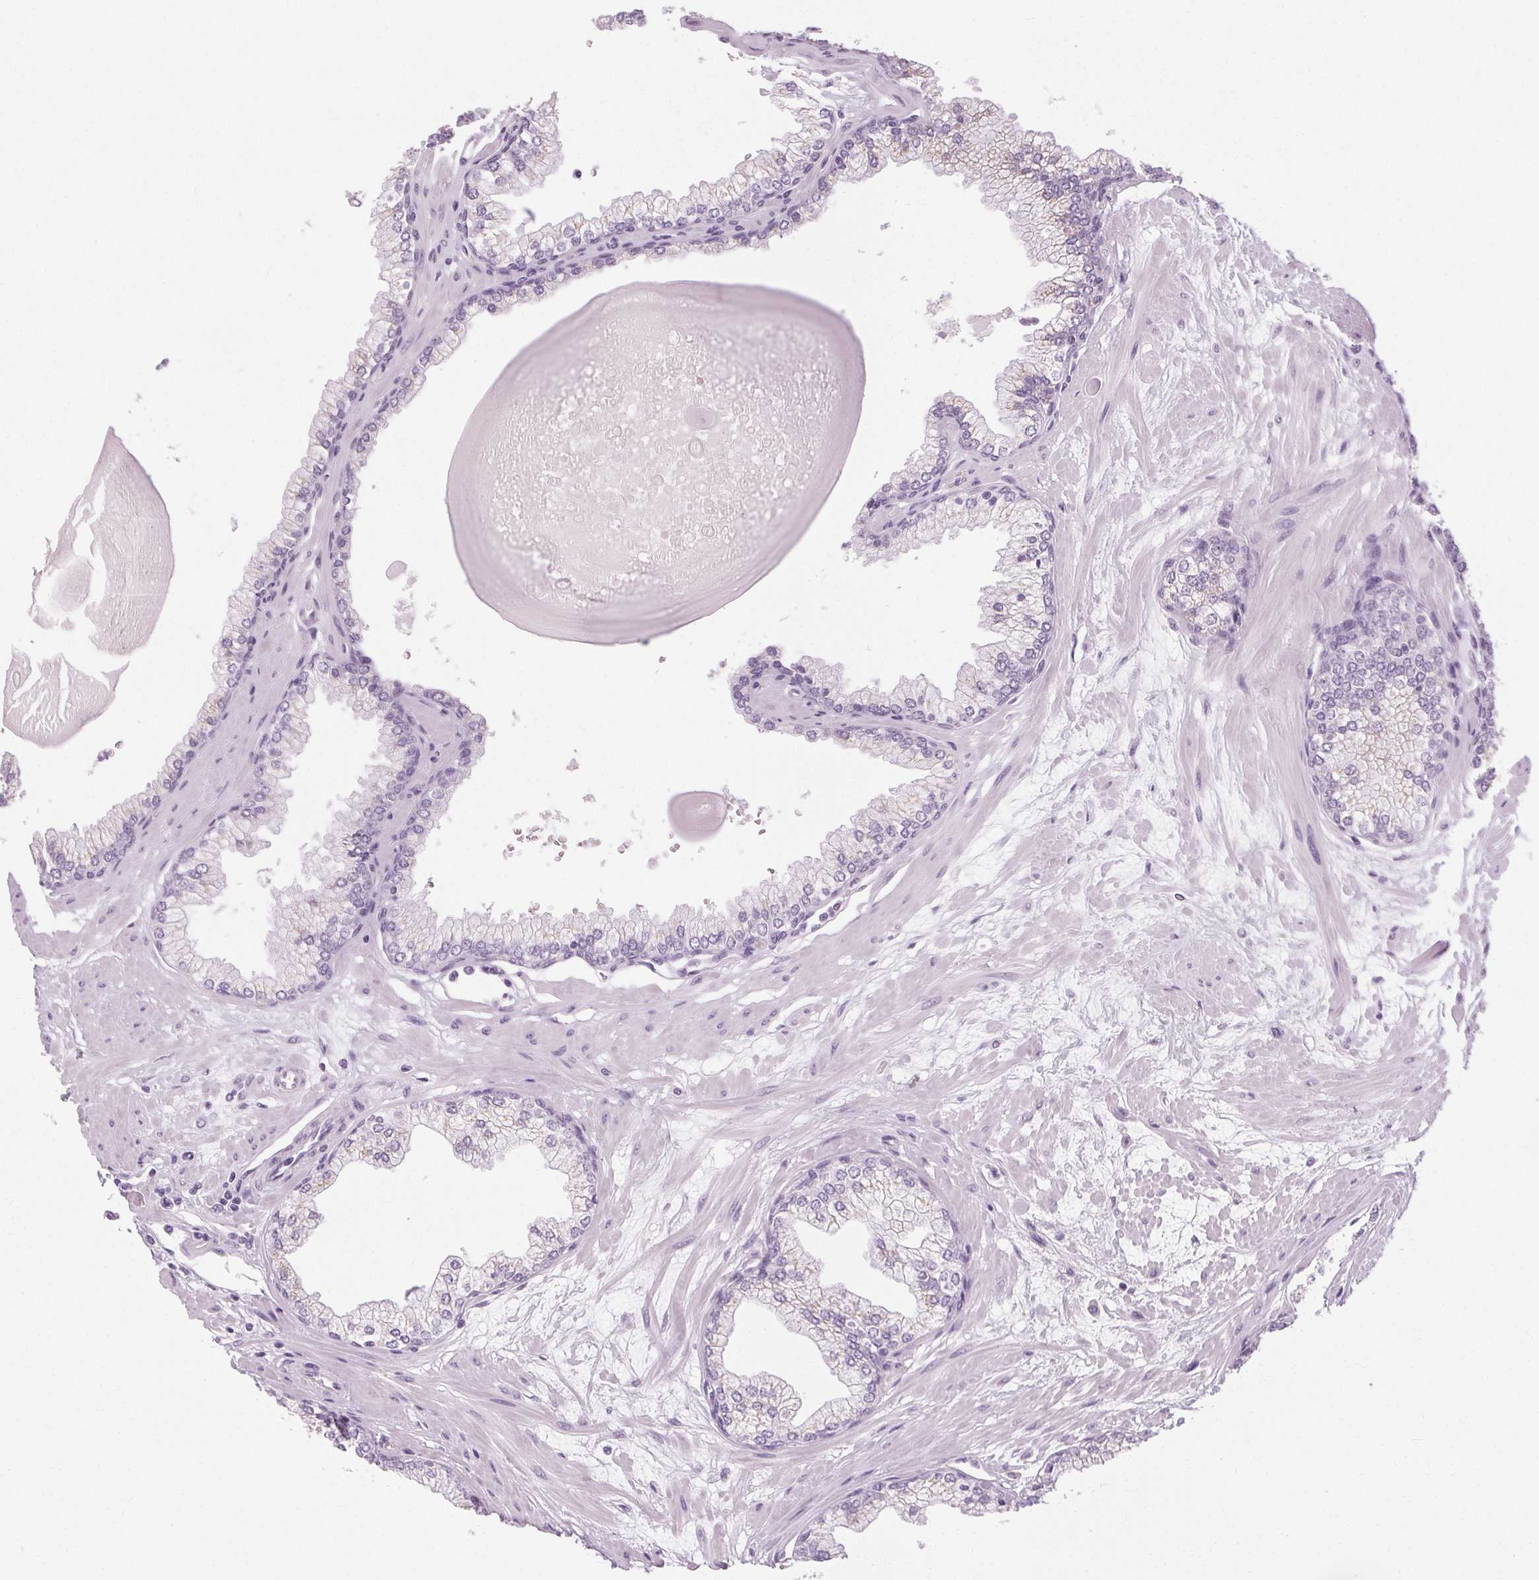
{"staining": {"intensity": "negative", "quantity": "none", "location": "none"}, "tissue": "prostate", "cell_type": "Glandular cells", "image_type": "normal", "snomed": [{"axis": "morphology", "description": "Normal tissue, NOS"}, {"axis": "topography", "description": "Prostate"}, {"axis": "topography", "description": "Peripheral nerve tissue"}], "caption": "High power microscopy histopathology image of an IHC micrograph of normal prostate, revealing no significant positivity in glandular cells.", "gene": "POMC", "patient": {"sex": "male", "age": 61}}